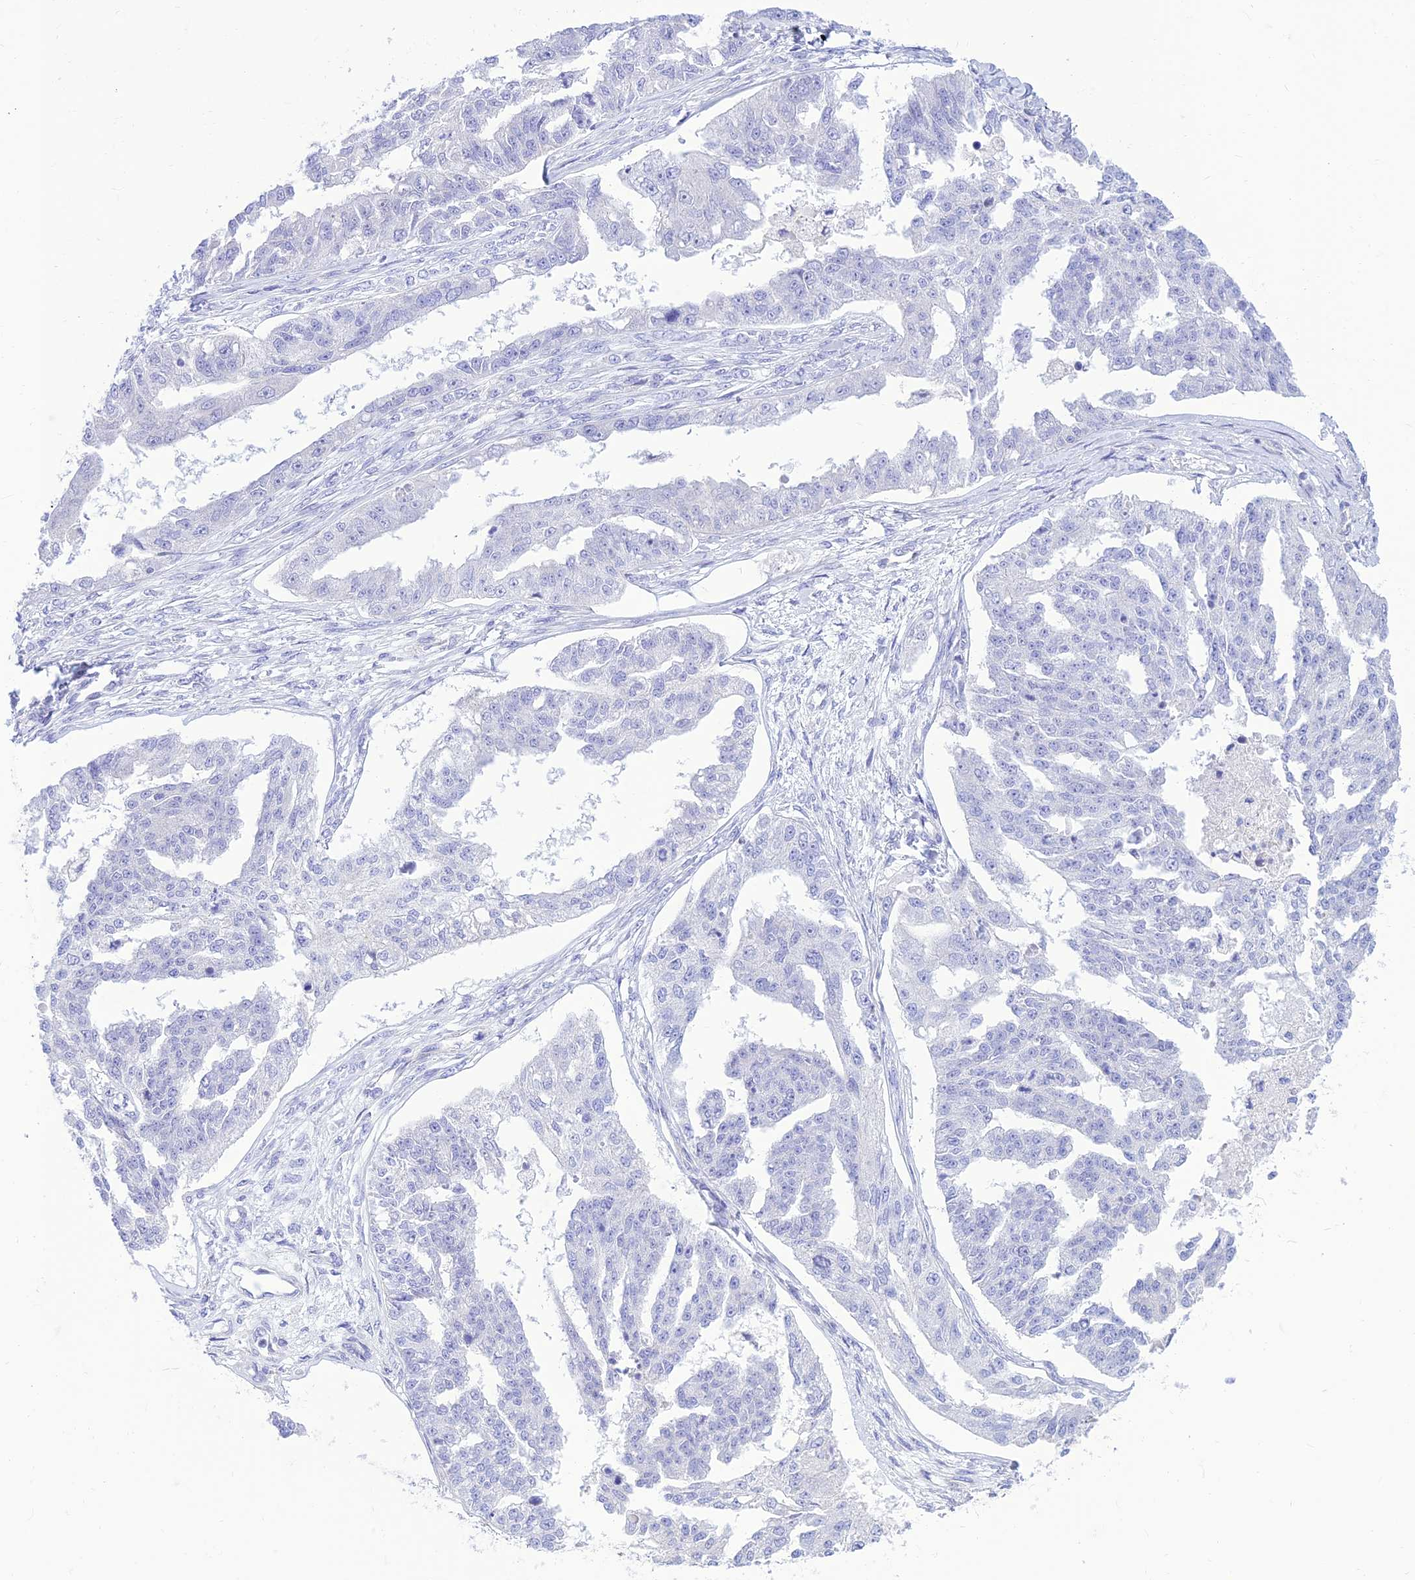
{"staining": {"intensity": "negative", "quantity": "none", "location": "none"}, "tissue": "ovarian cancer", "cell_type": "Tumor cells", "image_type": "cancer", "snomed": [{"axis": "morphology", "description": "Cystadenocarcinoma, serous, NOS"}, {"axis": "topography", "description": "Ovary"}], "caption": "The photomicrograph shows no significant positivity in tumor cells of ovarian cancer. (DAB (3,3'-diaminobenzidine) immunohistochemistry visualized using brightfield microscopy, high magnification).", "gene": "FAM186B", "patient": {"sex": "female", "age": 58}}